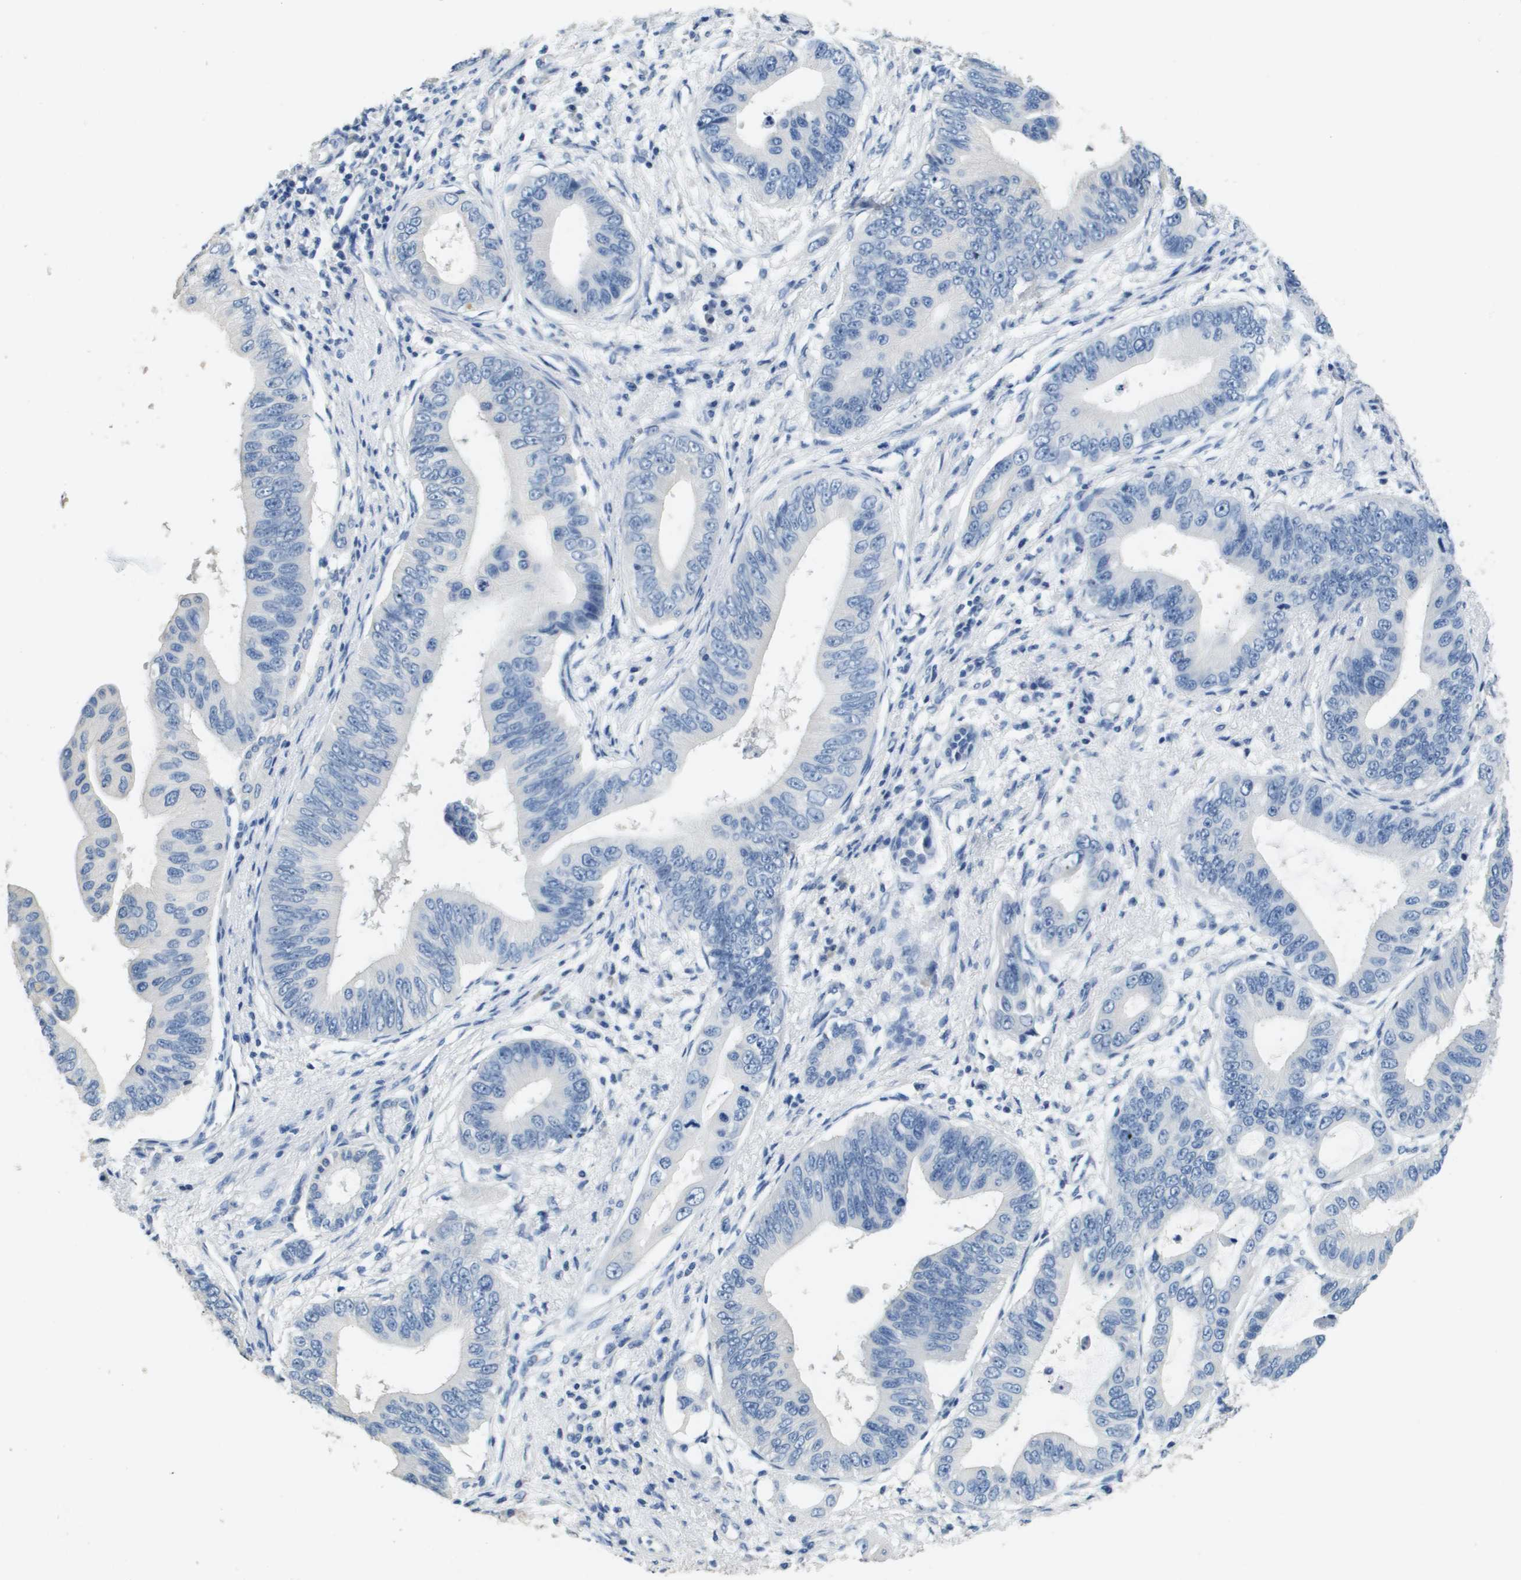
{"staining": {"intensity": "negative", "quantity": "none", "location": "none"}, "tissue": "pancreatic cancer", "cell_type": "Tumor cells", "image_type": "cancer", "snomed": [{"axis": "morphology", "description": "Adenocarcinoma, NOS"}, {"axis": "topography", "description": "Pancreas"}], "caption": "Immunohistochemical staining of human pancreatic adenocarcinoma shows no significant staining in tumor cells.", "gene": "MT3", "patient": {"sex": "male", "age": 77}}